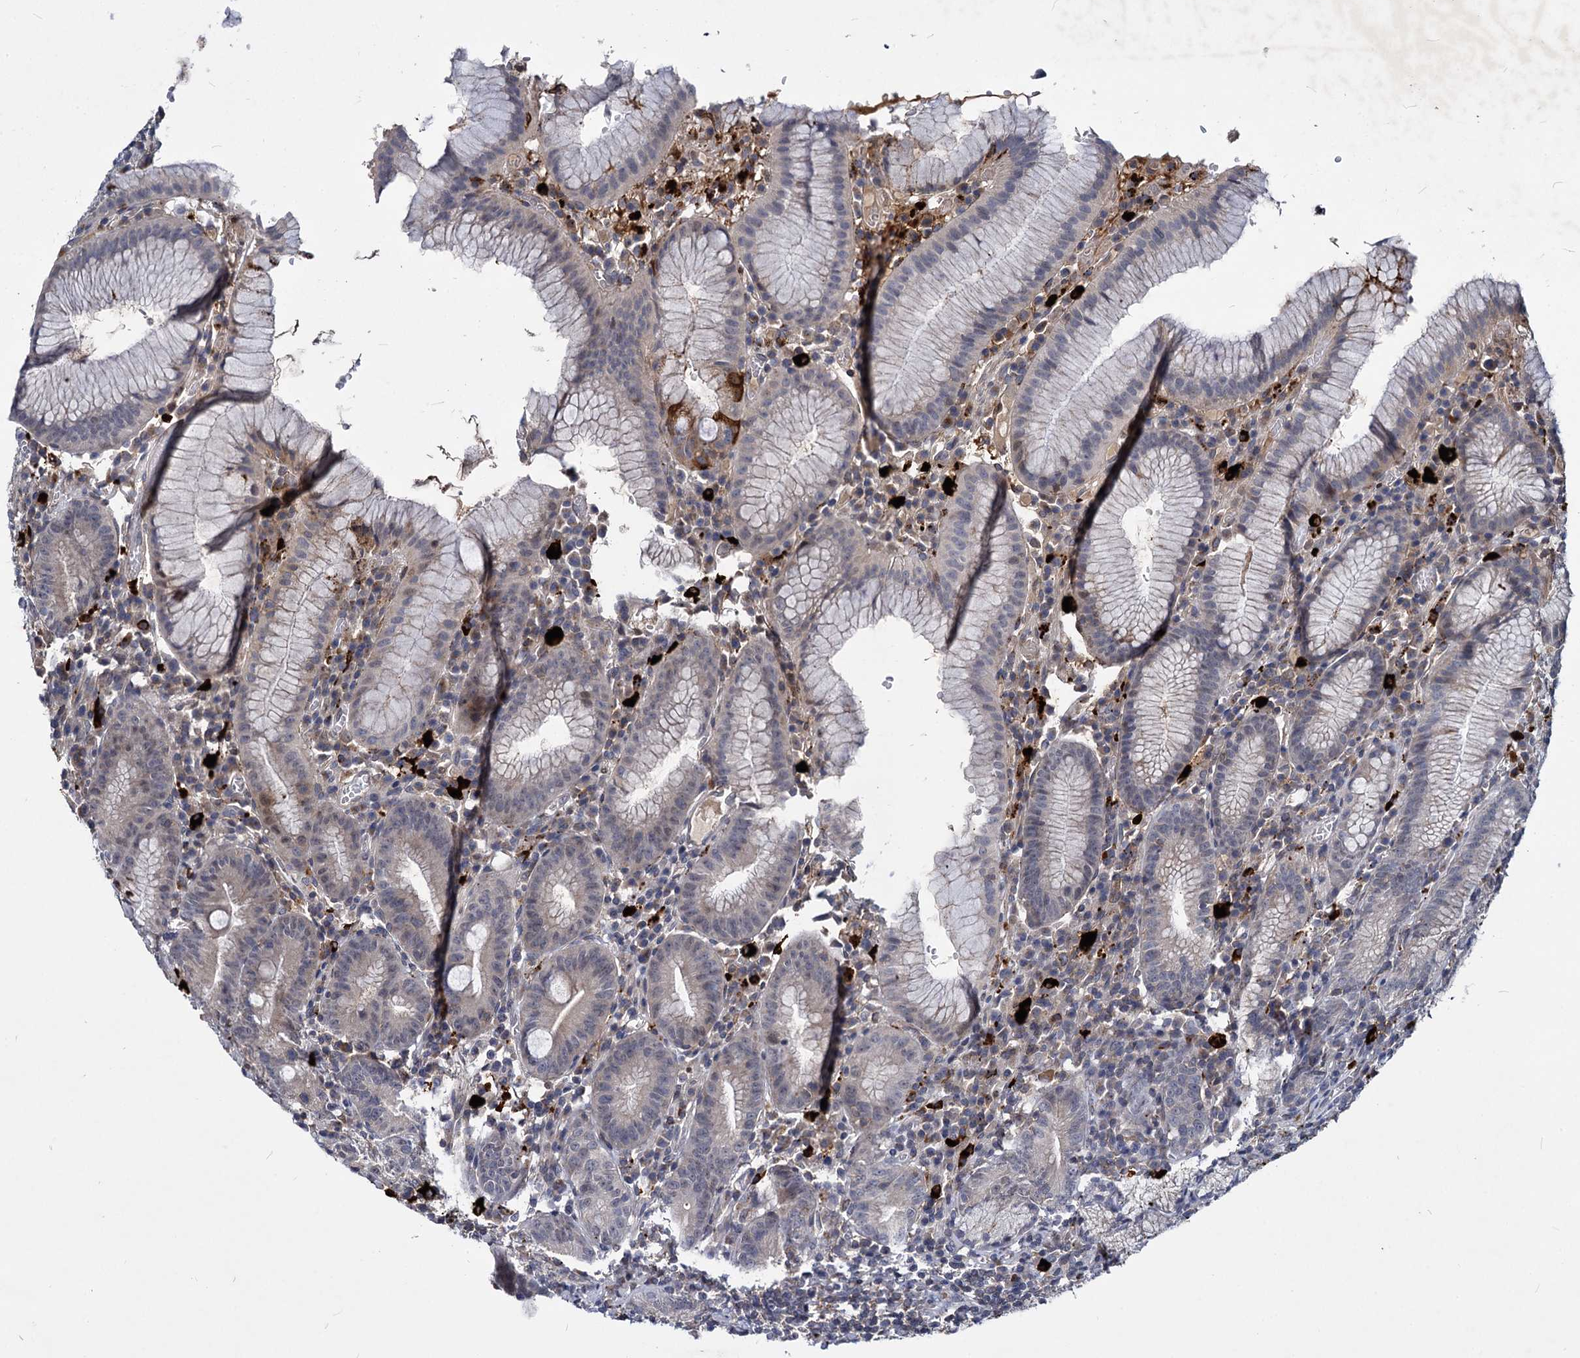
{"staining": {"intensity": "moderate", "quantity": "<25%", "location": "cytoplasmic/membranous"}, "tissue": "stomach", "cell_type": "Glandular cells", "image_type": "normal", "snomed": [{"axis": "morphology", "description": "Normal tissue, NOS"}, {"axis": "topography", "description": "Stomach"}], "caption": "Stomach was stained to show a protein in brown. There is low levels of moderate cytoplasmic/membranous positivity in about <25% of glandular cells. (DAB IHC, brown staining for protein, blue staining for nuclei).", "gene": "C11orf86", "patient": {"sex": "male", "age": 55}}